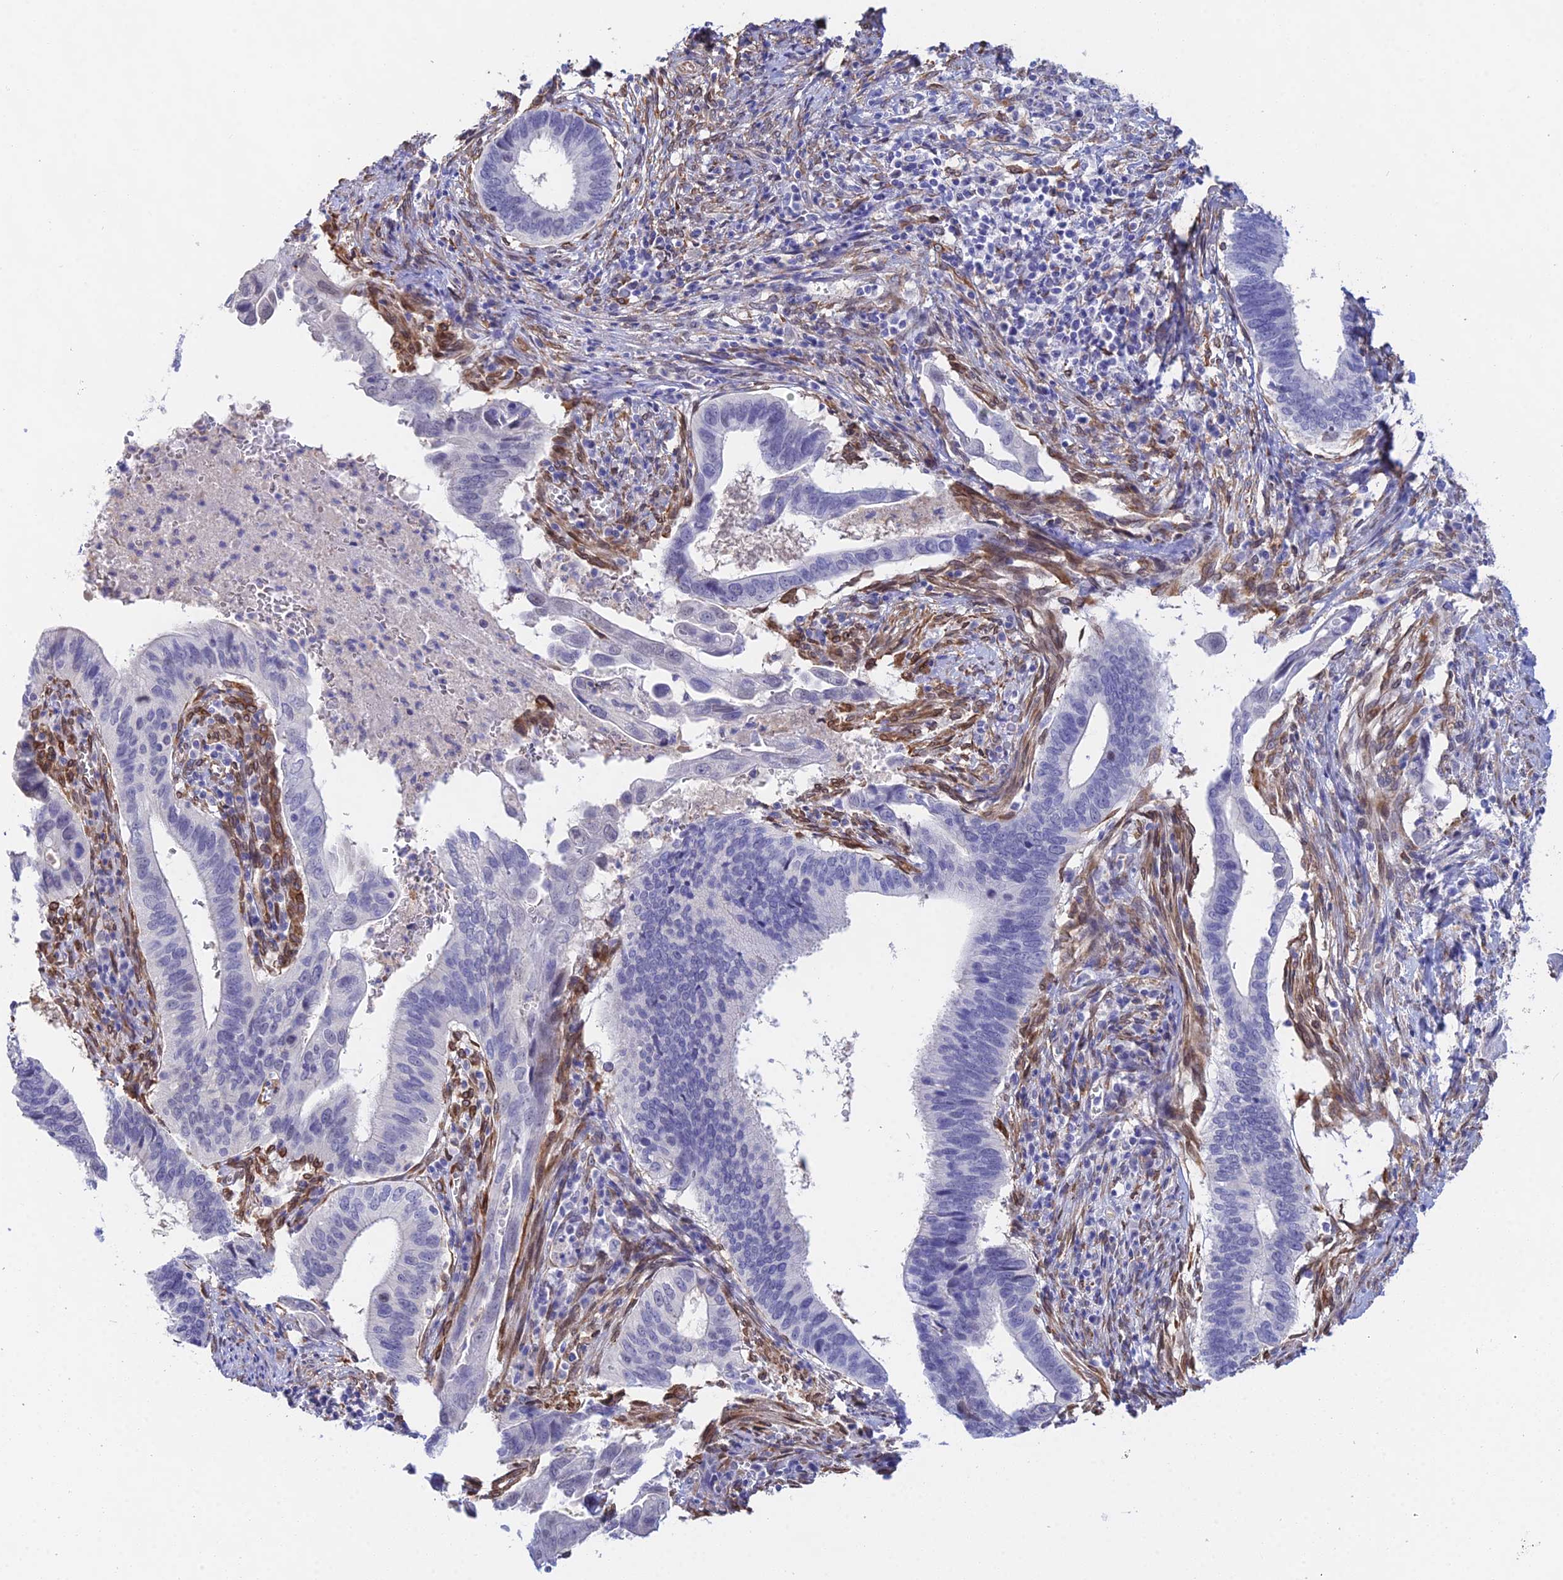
{"staining": {"intensity": "negative", "quantity": "none", "location": "none"}, "tissue": "cervical cancer", "cell_type": "Tumor cells", "image_type": "cancer", "snomed": [{"axis": "morphology", "description": "Adenocarcinoma, NOS"}, {"axis": "topography", "description": "Cervix"}], "caption": "Cervical cancer (adenocarcinoma) was stained to show a protein in brown. There is no significant positivity in tumor cells.", "gene": "MXRA7", "patient": {"sex": "female", "age": 42}}